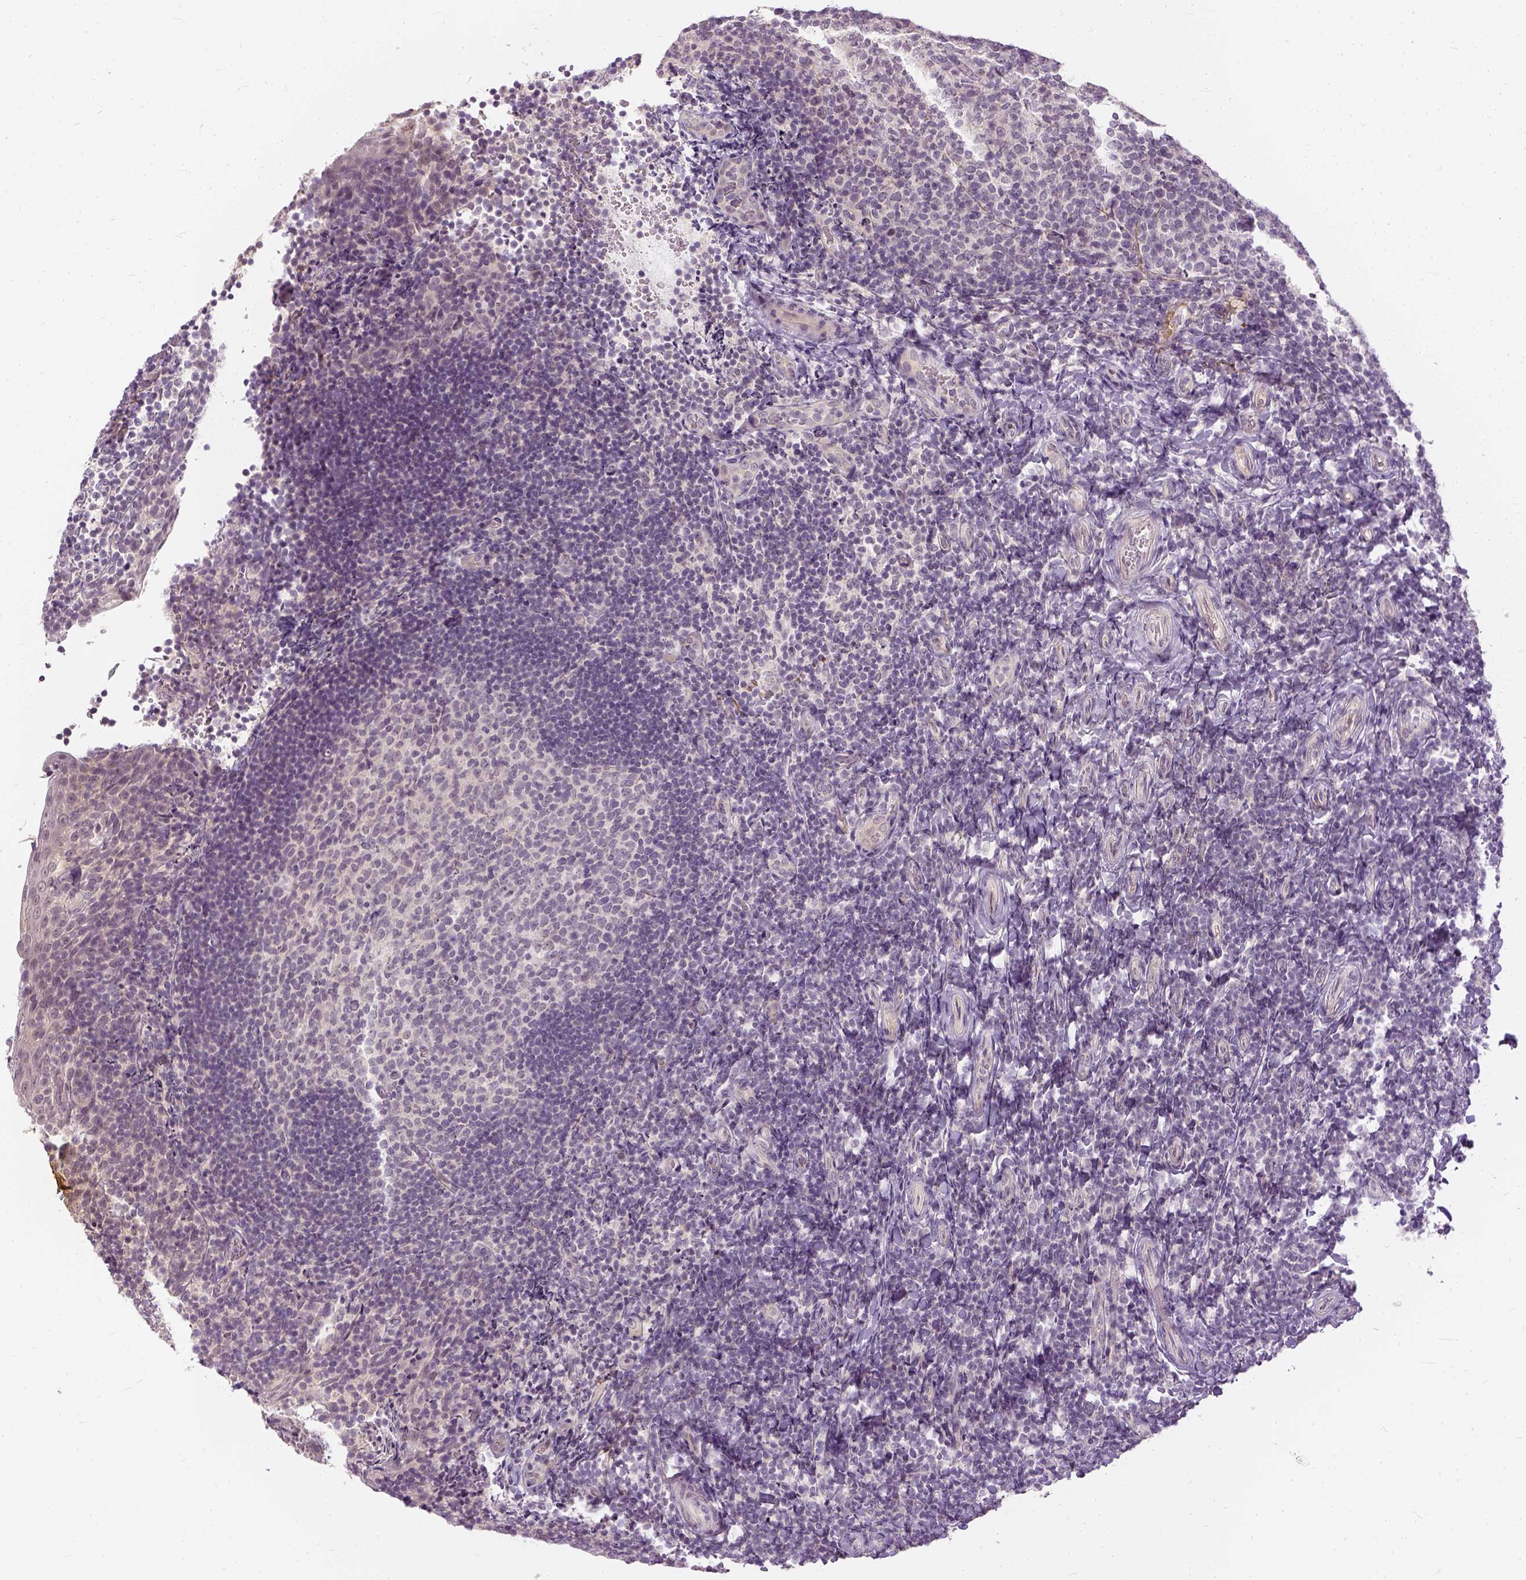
{"staining": {"intensity": "negative", "quantity": "none", "location": "none"}, "tissue": "tonsil", "cell_type": "Germinal center cells", "image_type": "normal", "snomed": [{"axis": "morphology", "description": "Normal tissue, NOS"}, {"axis": "topography", "description": "Tonsil"}], "caption": "Human tonsil stained for a protein using IHC shows no positivity in germinal center cells.", "gene": "ANO2", "patient": {"sex": "female", "age": 10}}